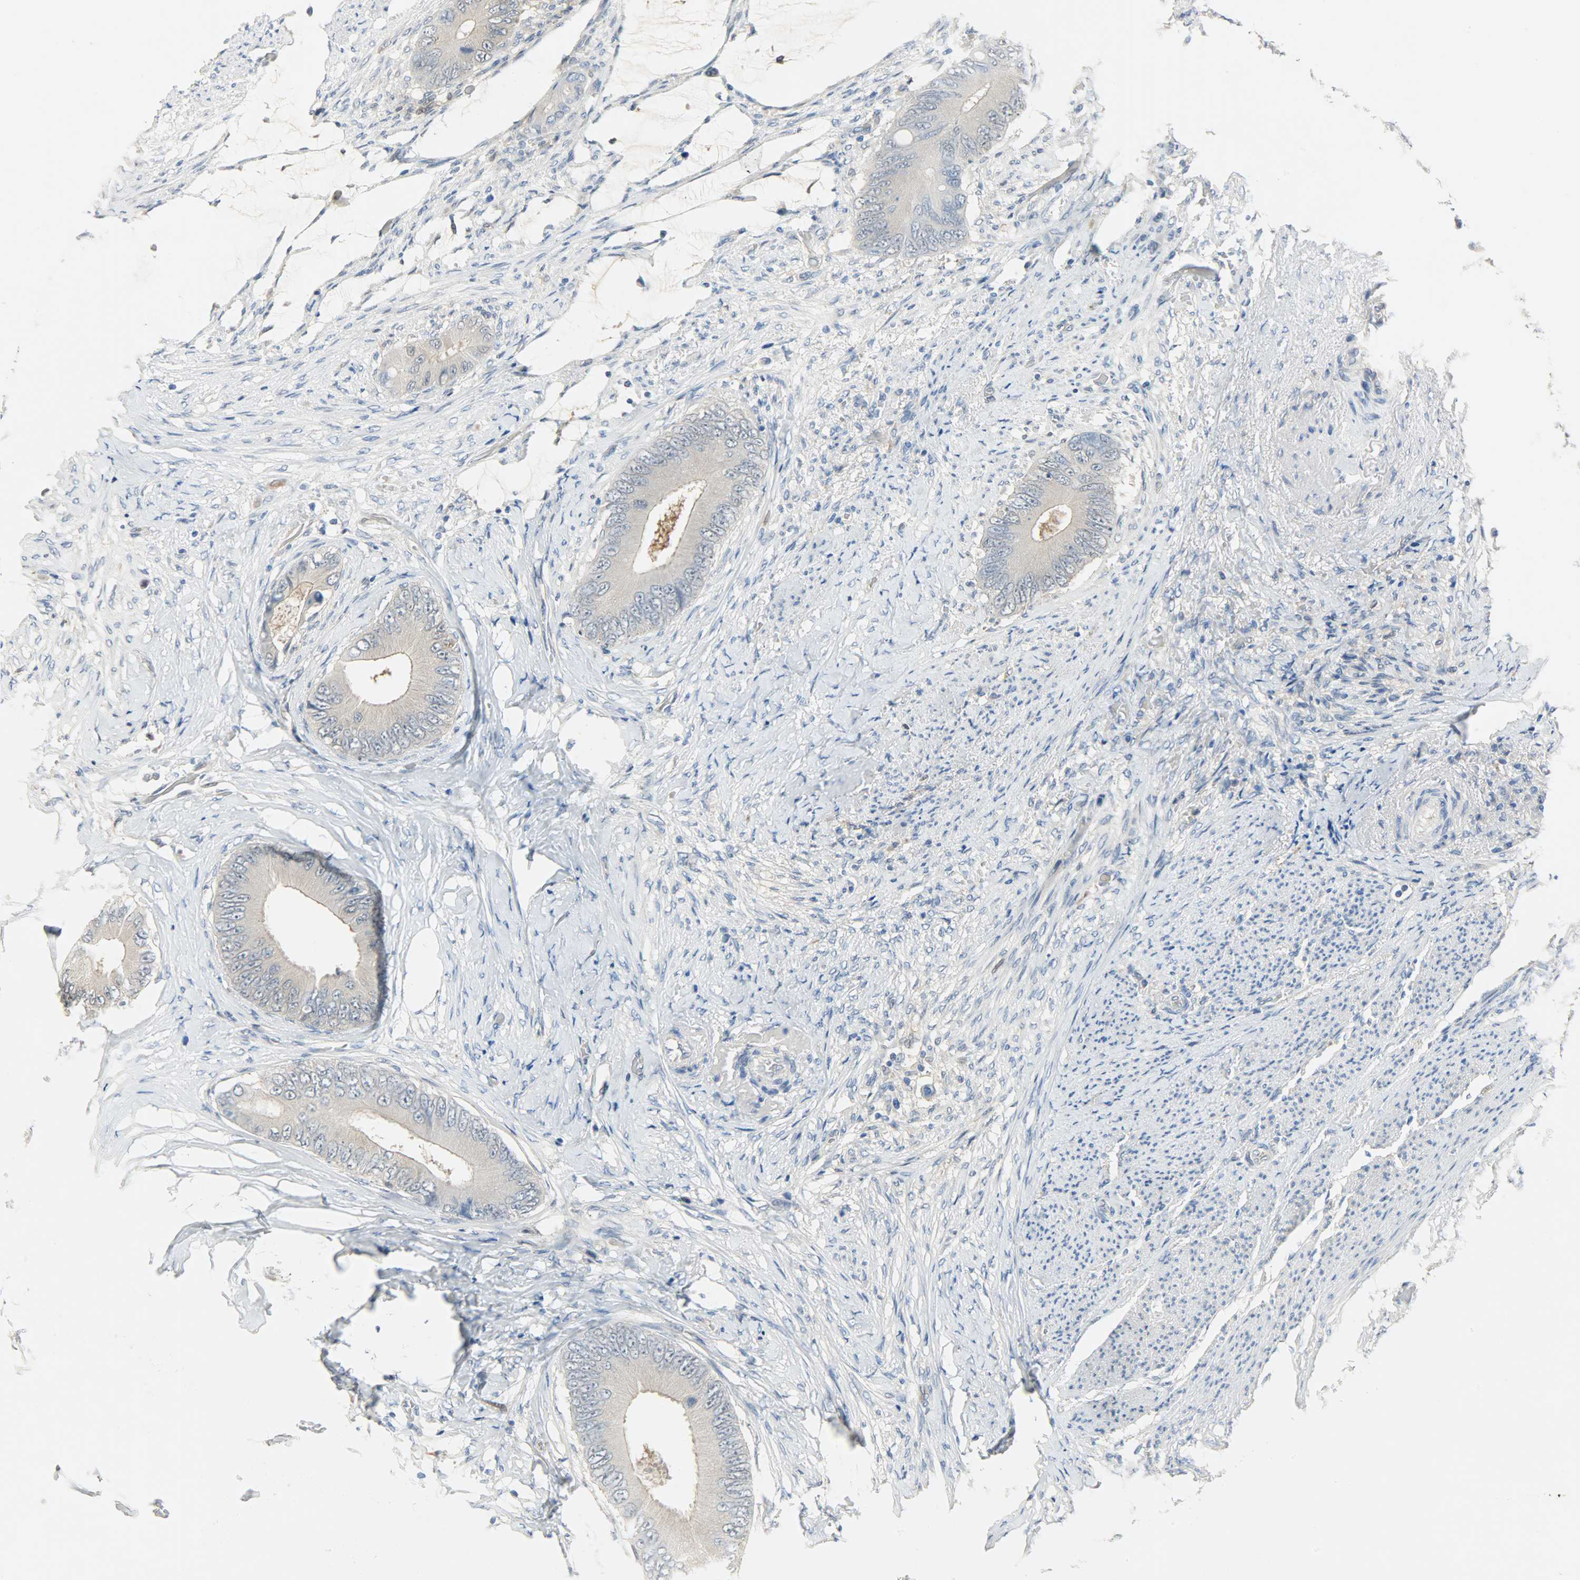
{"staining": {"intensity": "negative", "quantity": "none", "location": "none"}, "tissue": "colorectal cancer", "cell_type": "Tumor cells", "image_type": "cancer", "snomed": [{"axis": "morphology", "description": "Normal tissue, NOS"}, {"axis": "morphology", "description": "Adenocarcinoma, NOS"}, {"axis": "topography", "description": "Rectum"}, {"axis": "topography", "description": "Peripheral nerve tissue"}], "caption": "Colorectal adenocarcinoma stained for a protein using immunohistochemistry reveals no expression tumor cells.", "gene": "EIF4EBP1", "patient": {"sex": "female", "age": 77}}